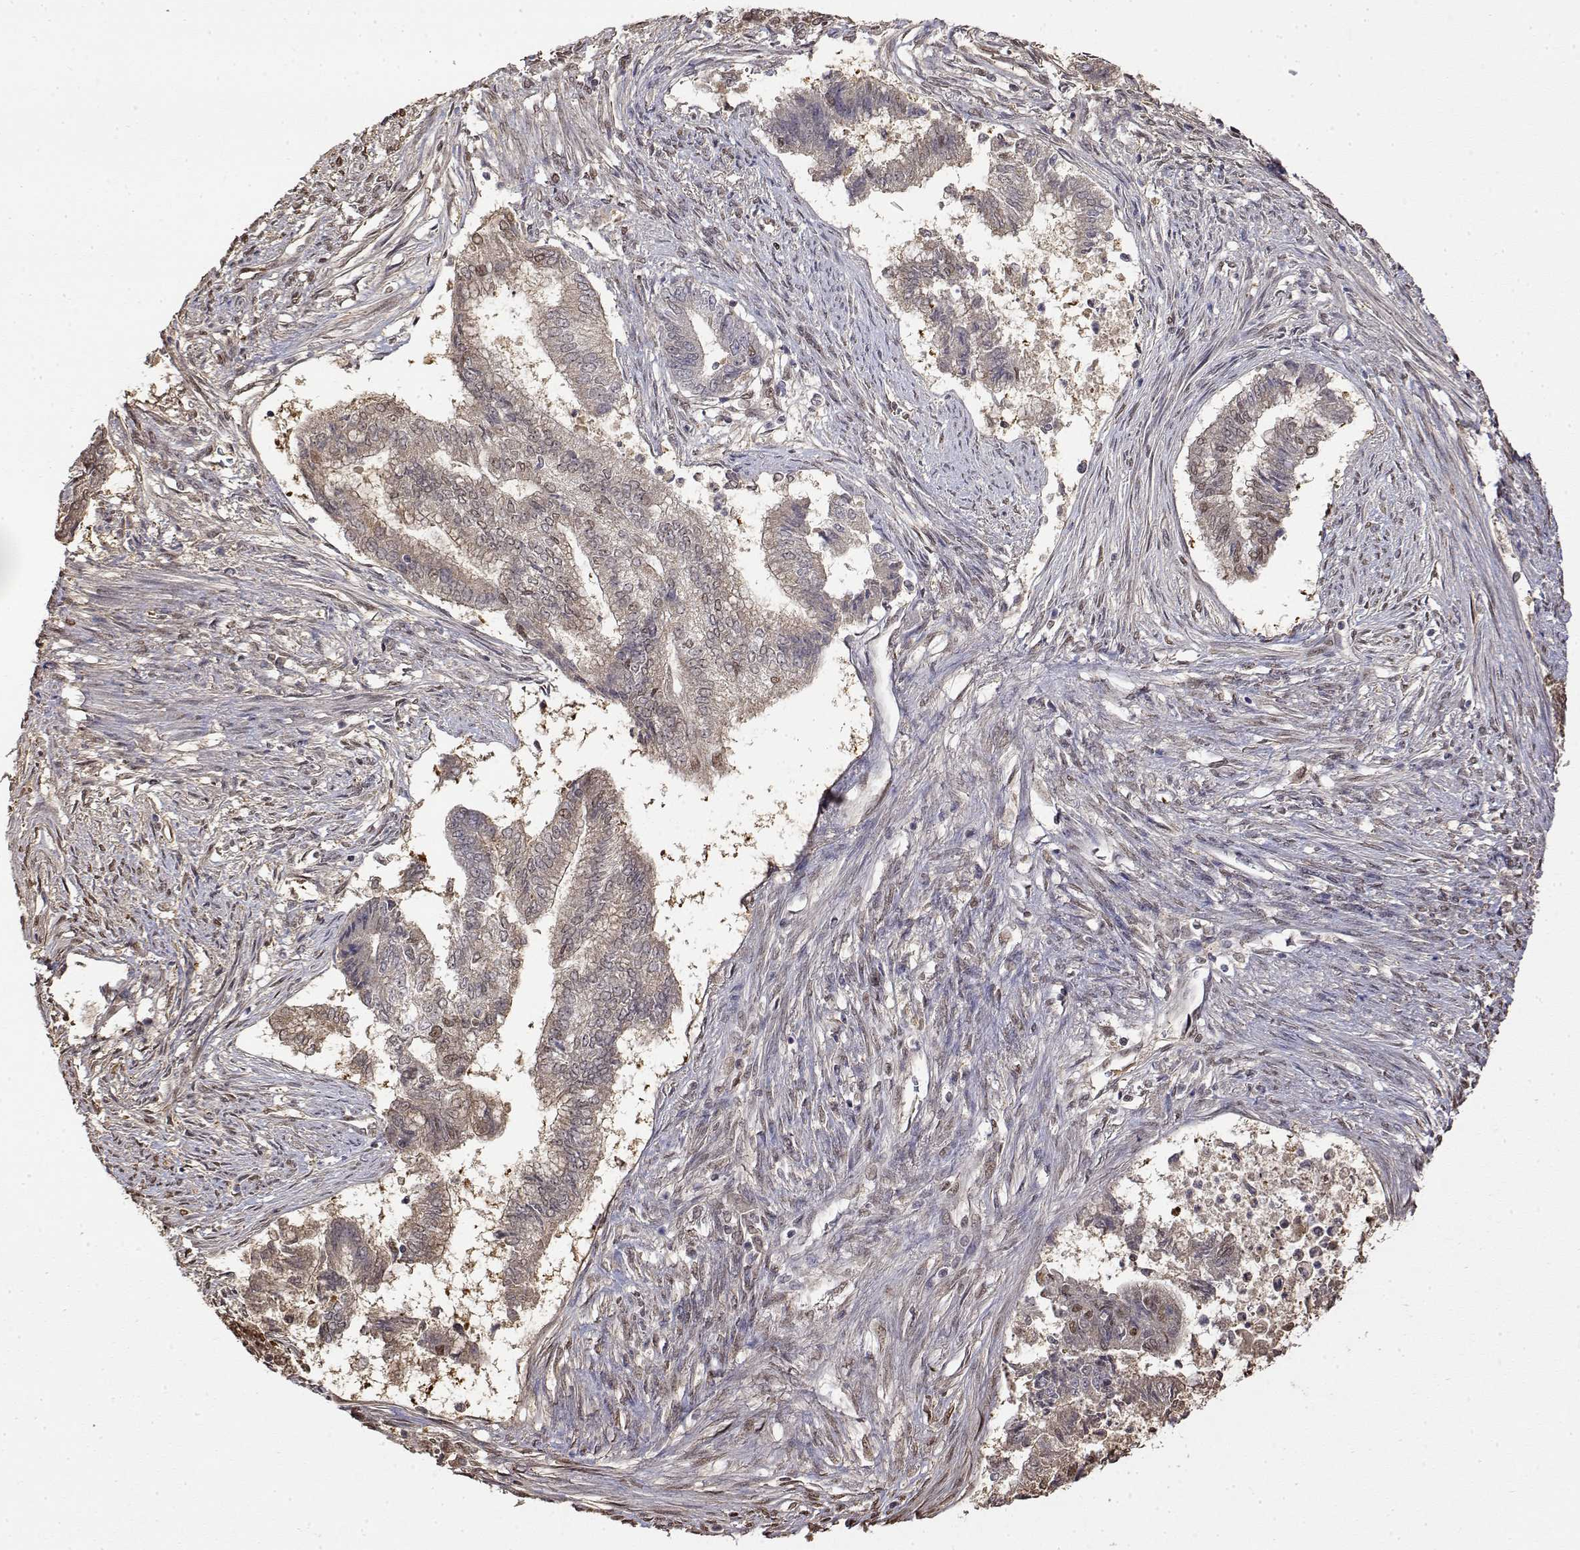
{"staining": {"intensity": "weak", "quantity": "25%-75%", "location": "cytoplasmic/membranous,nuclear"}, "tissue": "endometrial cancer", "cell_type": "Tumor cells", "image_type": "cancer", "snomed": [{"axis": "morphology", "description": "Adenocarcinoma, NOS"}, {"axis": "topography", "description": "Endometrium"}], "caption": "This image demonstrates immunohistochemistry staining of endometrial adenocarcinoma, with low weak cytoplasmic/membranous and nuclear expression in approximately 25%-75% of tumor cells.", "gene": "TPI1", "patient": {"sex": "female", "age": 65}}